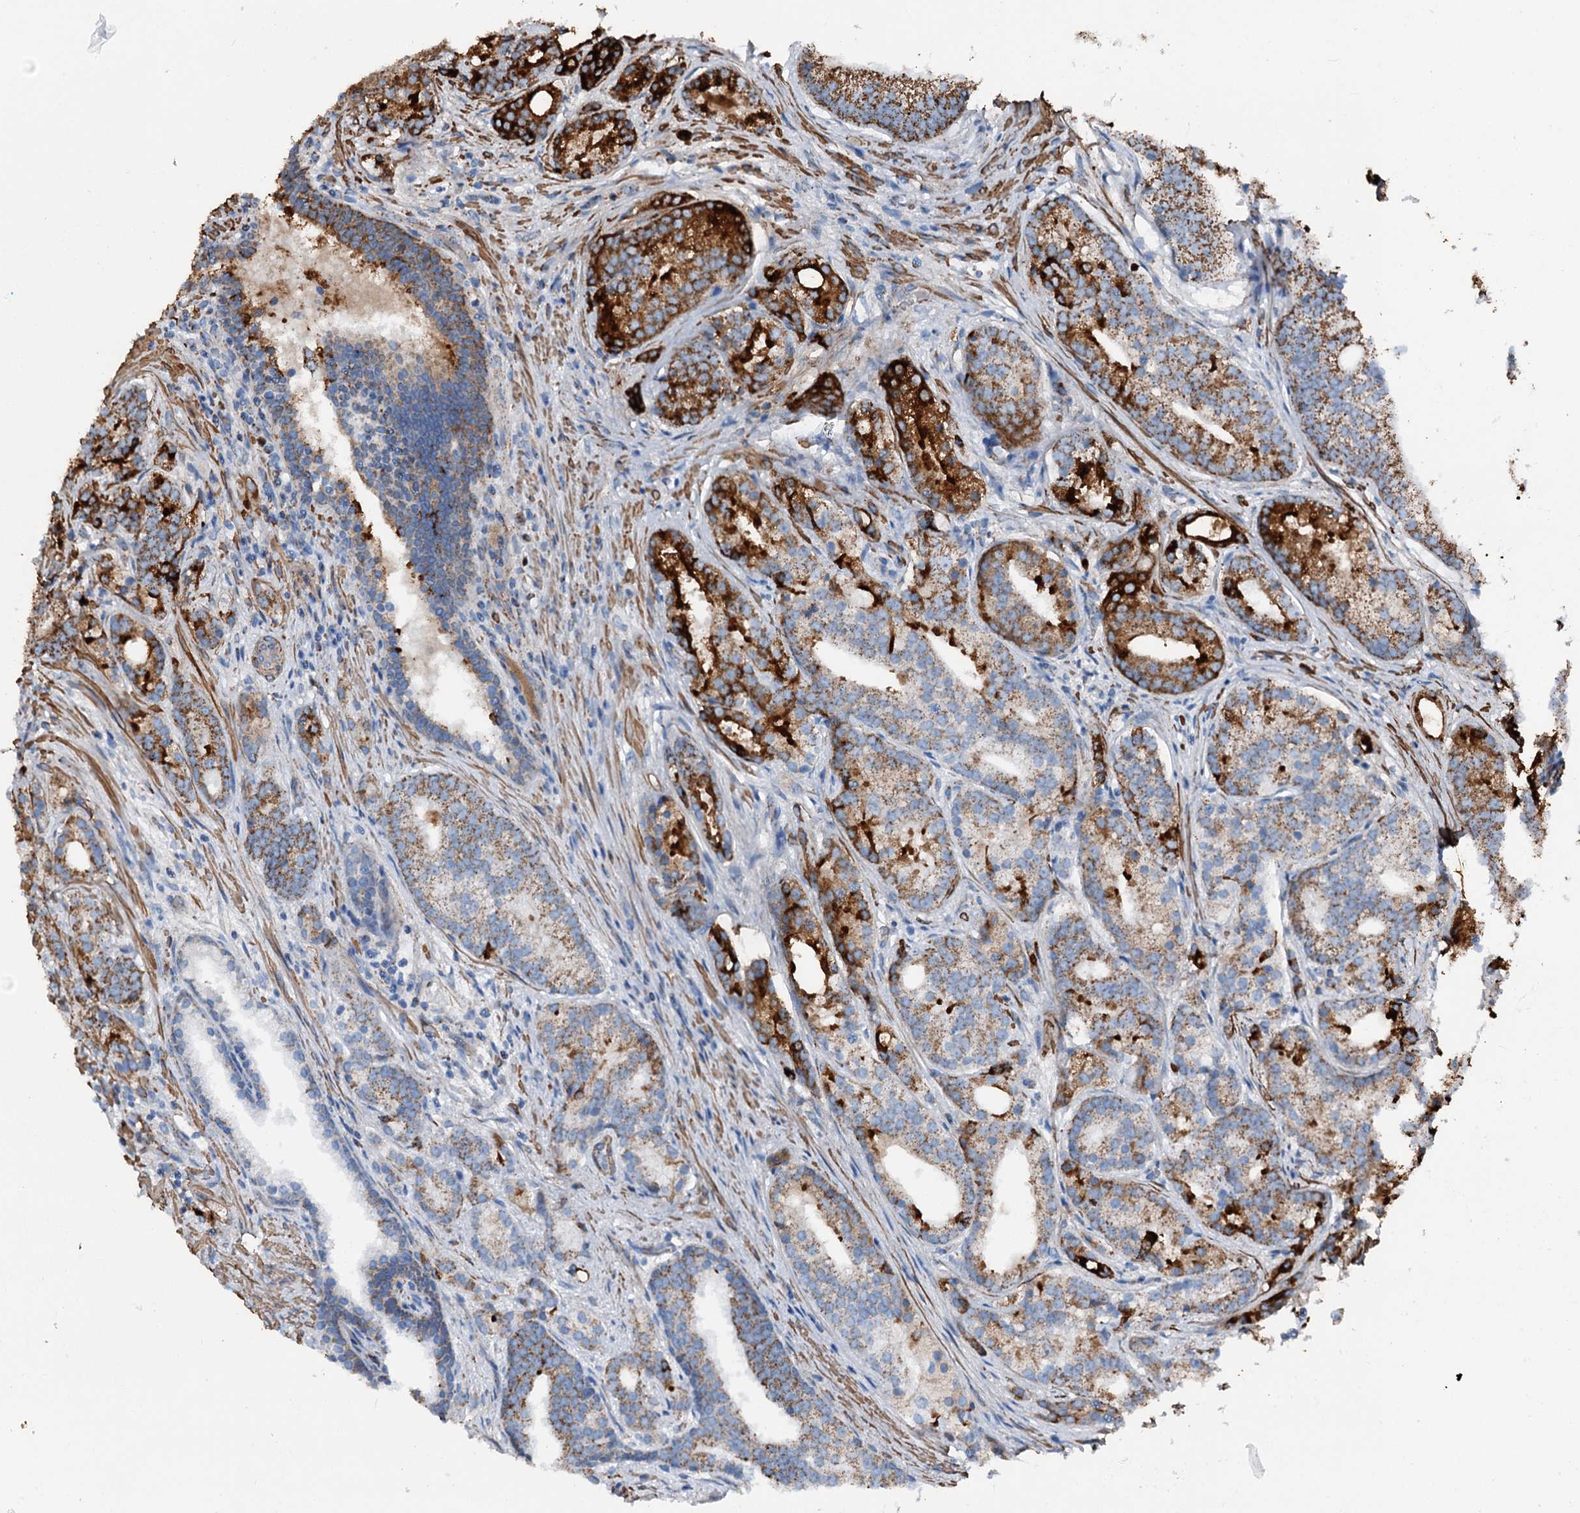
{"staining": {"intensity": "strong", "quantity": "25%-75%", "location": "cytoplasmic/membranous"}, "tissue": "prostate cancer", "cell_type": "Tumor cells", "image_type": "cancer", "snomed": [{"axis": "morphology", "description": "Adenocarcinoma, Low grade"}, {"axis": "topography", "description": "Prostate"}], "caption": "Immunohistochemistry (IHC) of prostate cancer (low-grade adenocarcinoma) shows high levels of strong cytoplasmic/membranous expression in approximately 25%-75% of tumor cells. (IHC, brightfield microscopy, high magnification).", "gene": "DDIAS", "patient": {"sex": "male", "age": 71}}